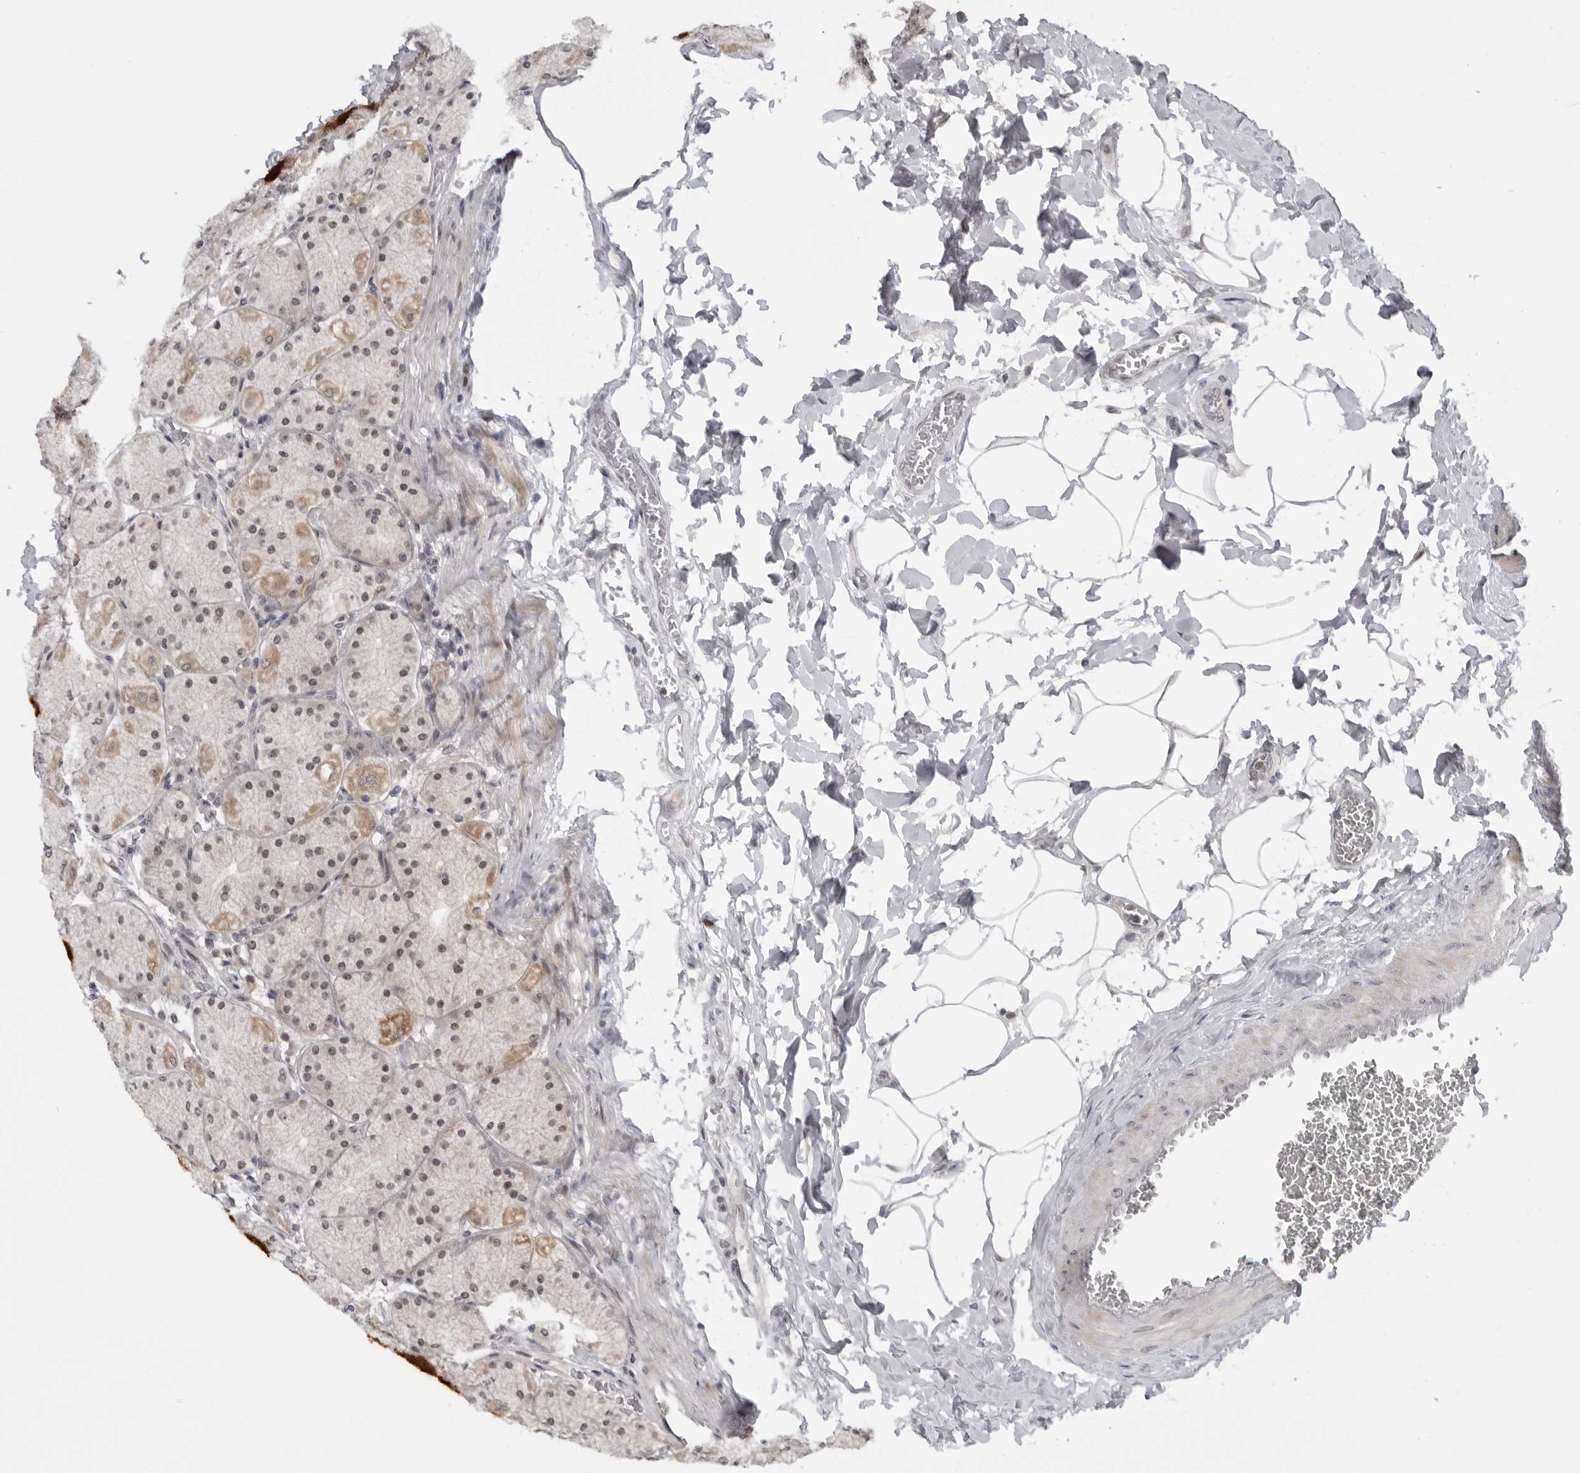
{"staining": {"intensity": "moderate", "quantity": ">75%", "location": "cytoplasmic/membranous,nuclear"}, "tissue": "stomach", "cell_type": "Glandular cells", "image_type": "normal", "snomed": [{"axis": "morphology", "description": "Normal tissue, NOS"}, {"axis": "topography", "description": "Stomach, upper"}], "caption": "A medium amount of moderate cytoplasmic/membranous,nuclear expression is seen in about >75% of glandular cells in benign stomach.", "gene": "ALPK2", "patient": {"sex": "female", "age": 56}}